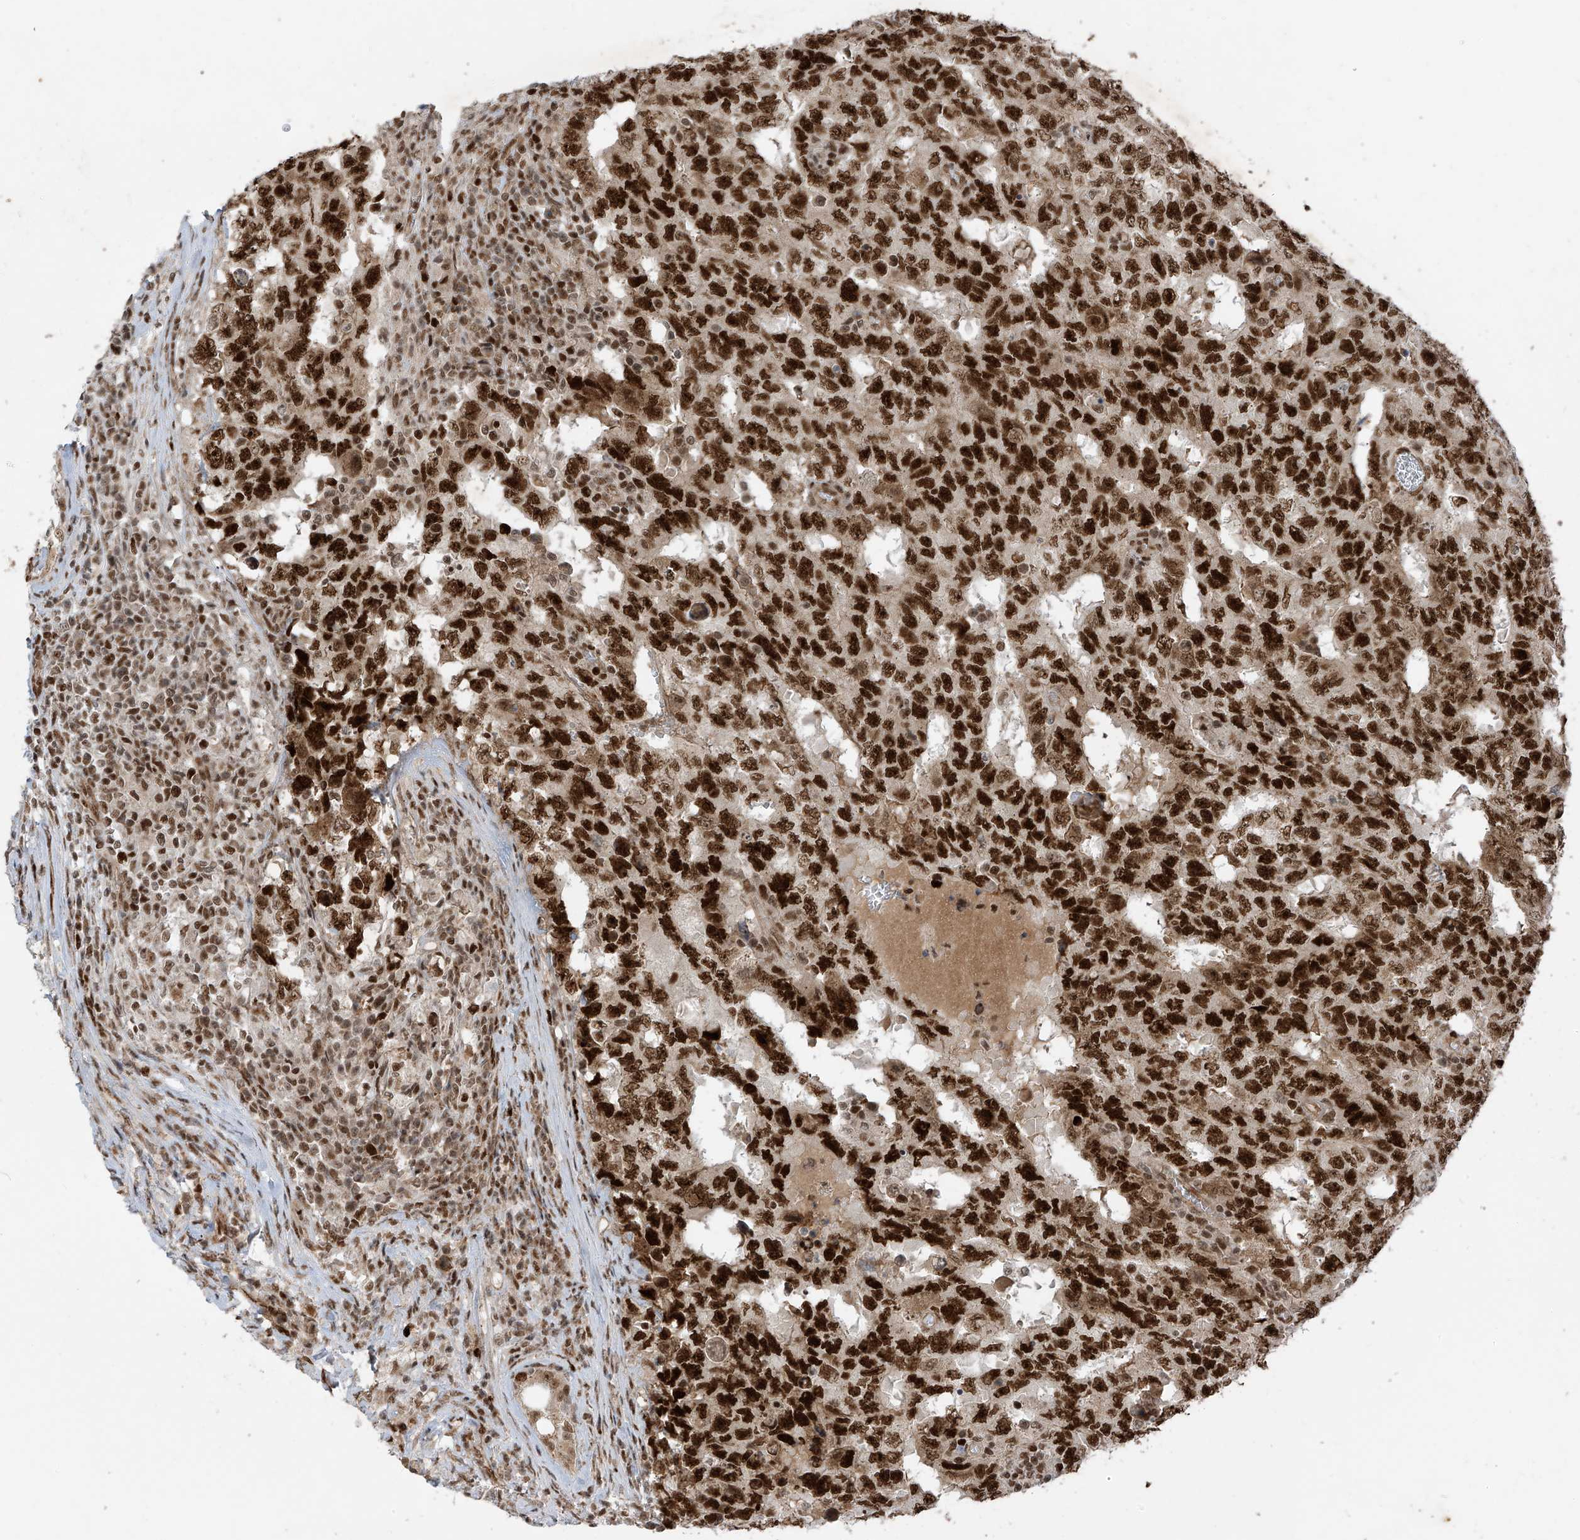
{"staining": {"intensity": "strong", "quantity": ">75%", "location": "nuclear"}, "tissue": "testis cancer", "cell_type": "Tumor cells", "image_type": "cancer", "snomed": [{"axis": "morphology", "description": "Carcinoma, Embryonal, NOS"}, {"axis": "topography", "description": "Testis"}], "caption": "Testis cancer (embryonal carcinoma) stained with IHC displays strong nuclear positivity in about >75% of tumor cells. Immunohistochemistry stains the protein of interest in brown and the nuclei are stained blue.", "gene": "ARHGEF3", "patient": {"sex": "male", "age": 26}}